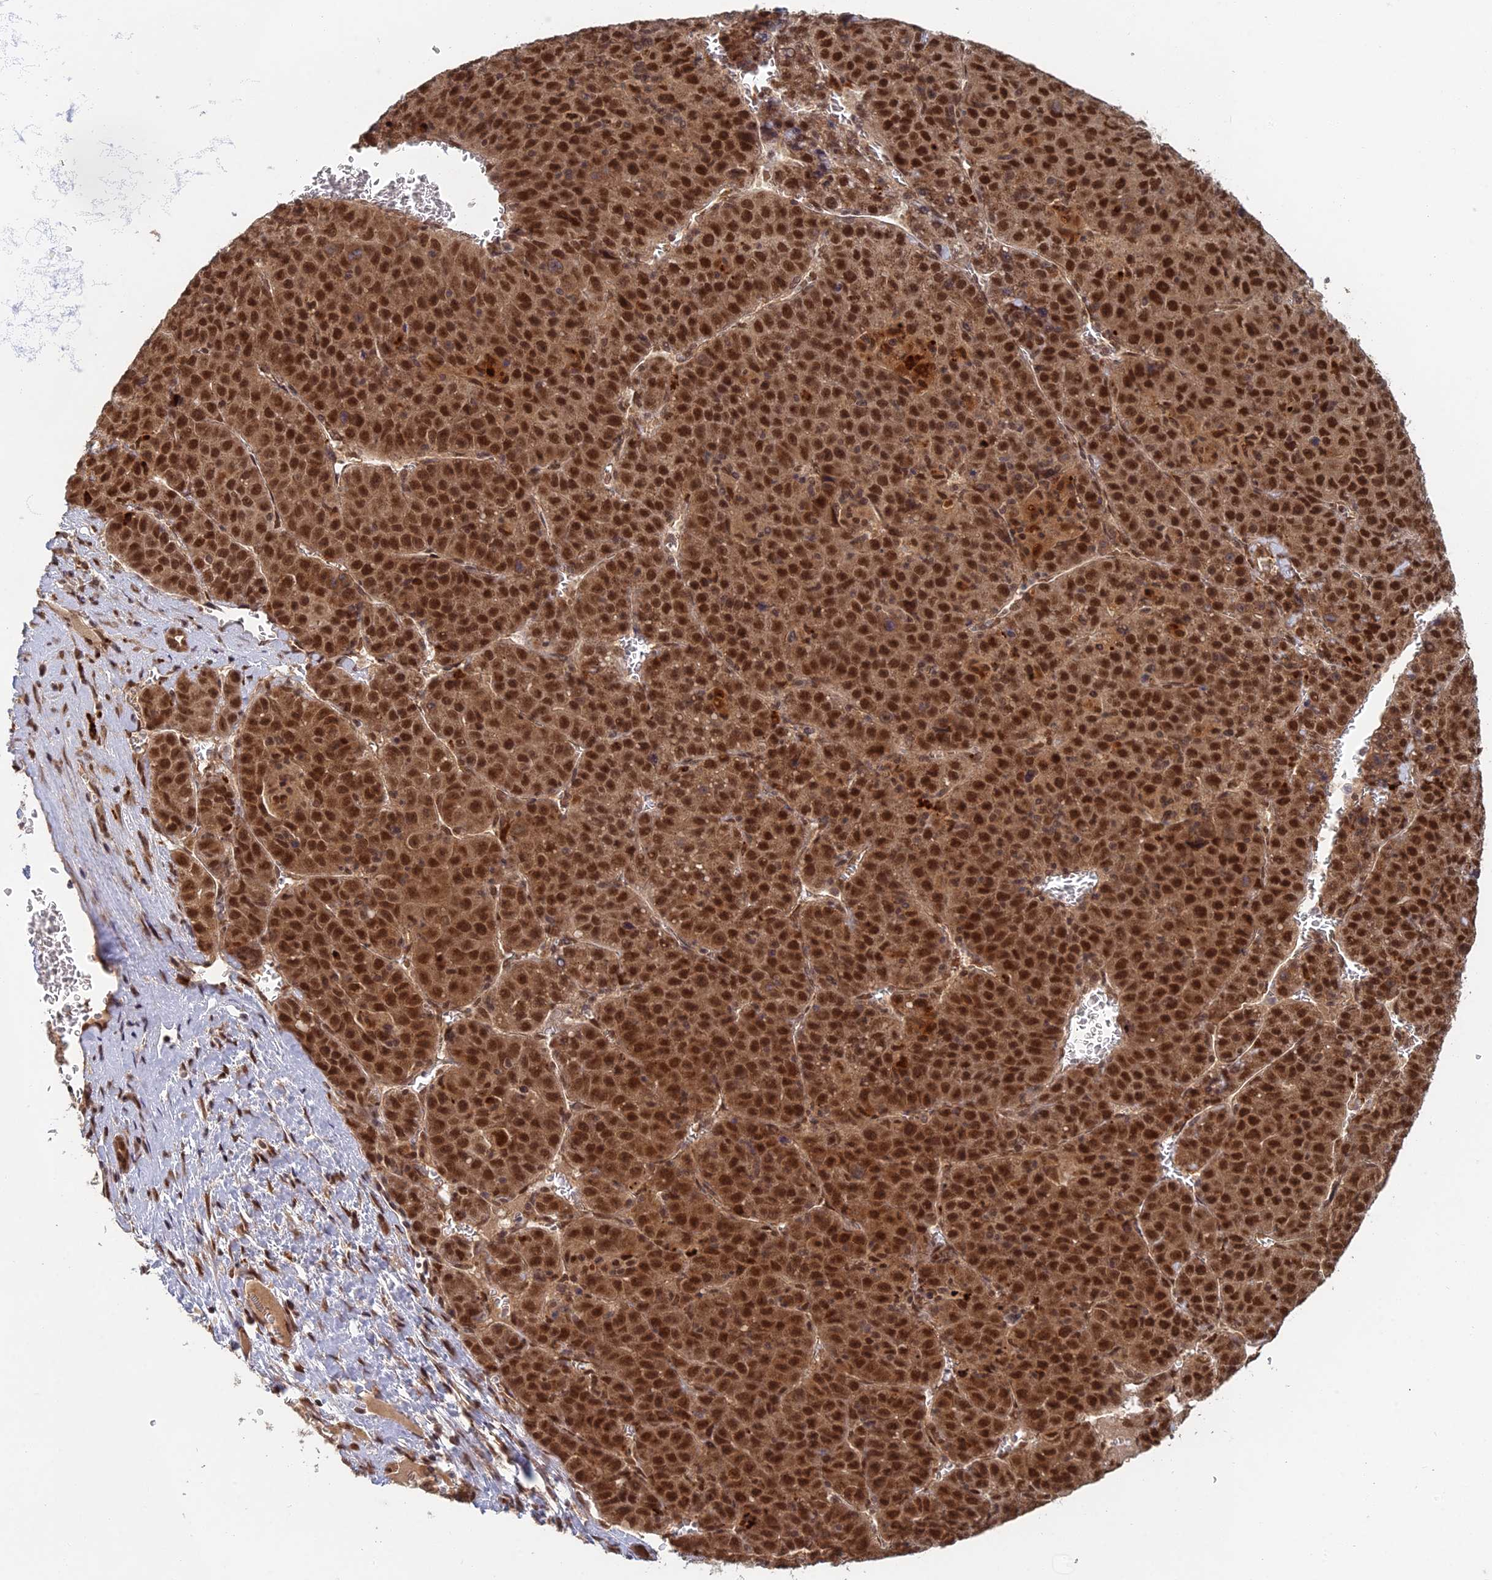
{"staining": {"intensity": "strong", "quantity": ">75%", "location": "nuclear"}, "tissue": "liver cancer", "cell_type": "Tumor cells", "image_type": "cancer", "snomed": [{"axis": "morphology", "description": "Carcinoma, Hepatocellular, NOS"}, {"axis": "topography", "description": "Liver"}], "caption": "Liver cancer (hepatocellular carcinoma) tissue exhibits strong nuclear expression in about >75% of tumor cells, visualized by immunohistochemistry.", "gene": "RANBP3", "patient": {"sex": "female", "age": 53}}